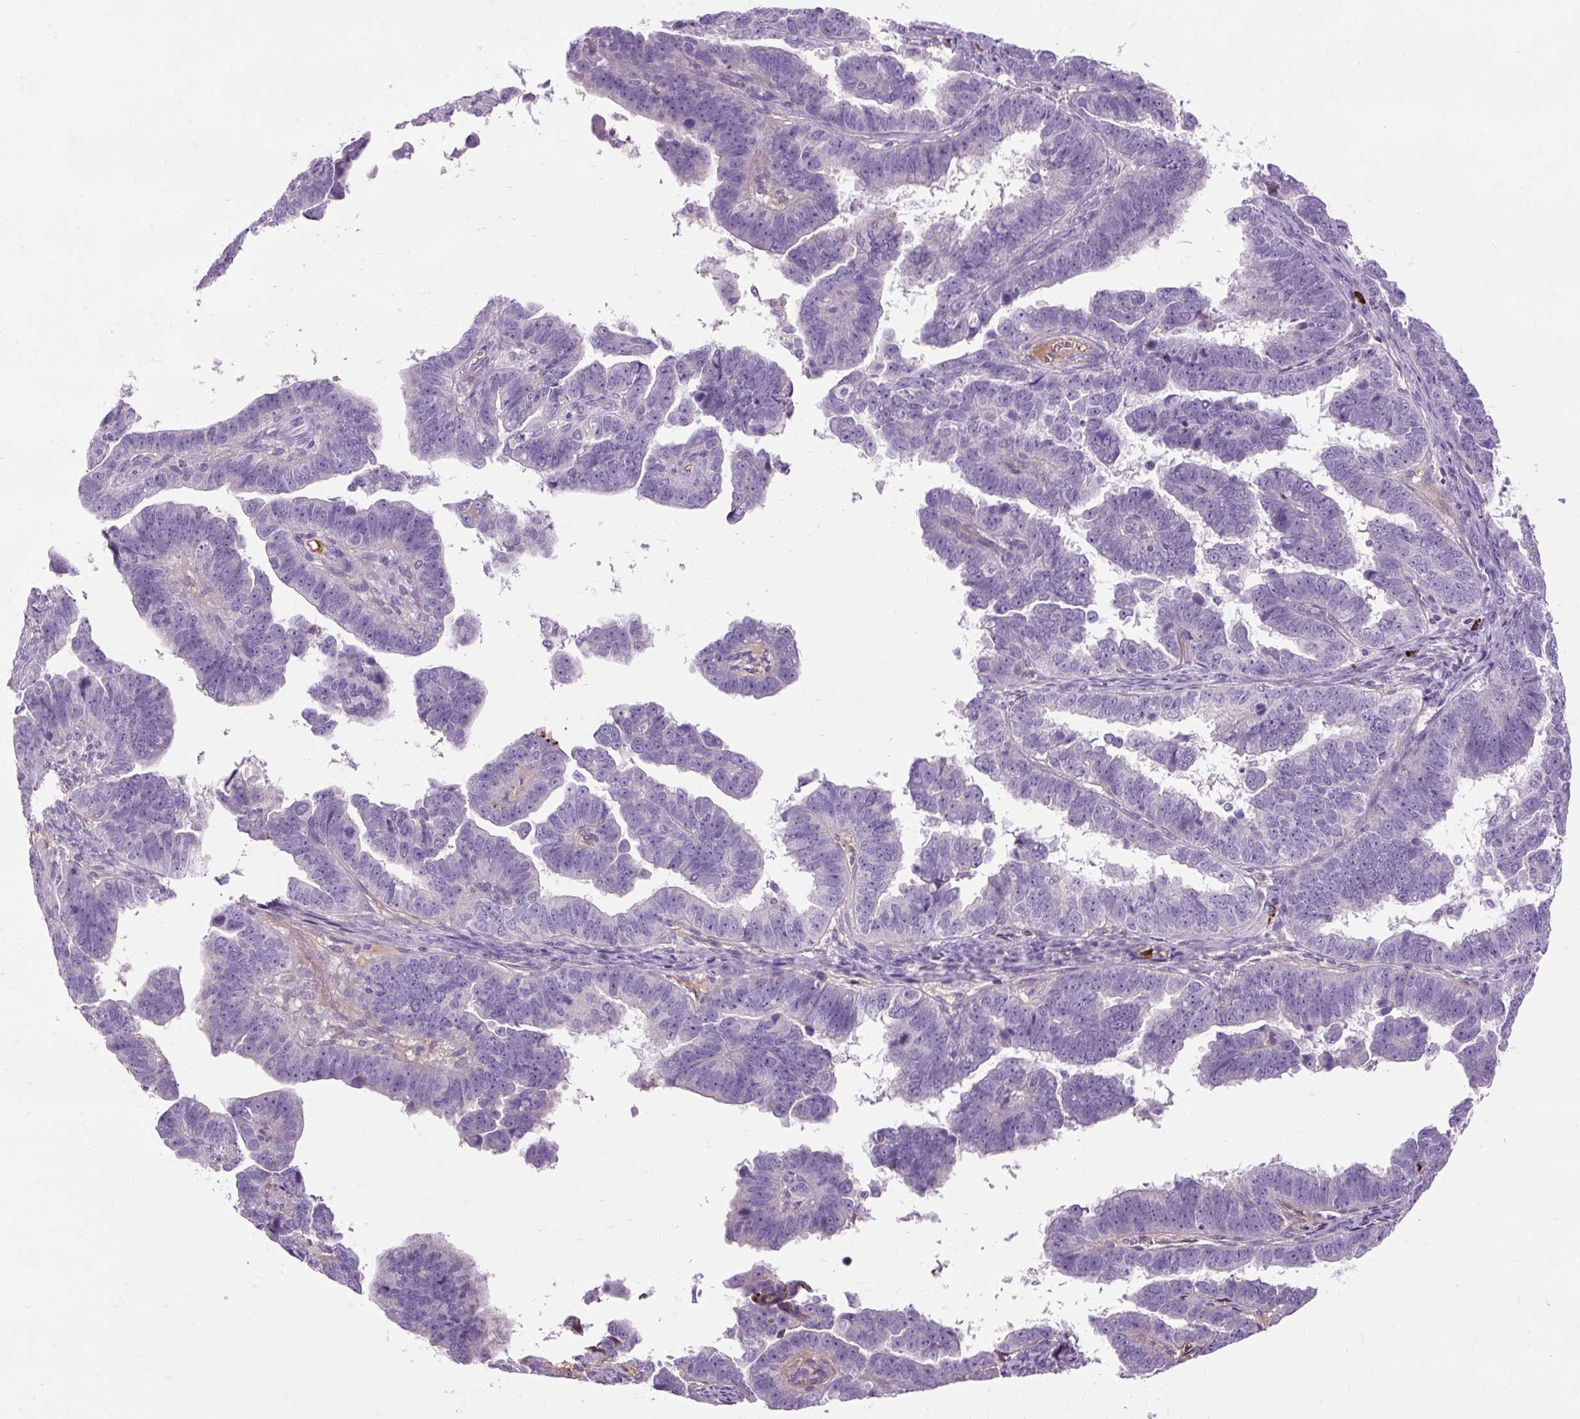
{"staining": {"intensity": "negative", "quantity": "none", "location": "none"}, "tissue": "endometrial cancer", "cell_type": "Tumor cells", "image_type": "cancer", "snomed": [{"axis": "morphology", "description": "Adenocarcinoma, NOS"}, {"axis": "topography", "description": "Endometrium"}], "caption": "IHC image of endometrial adenocarcinoma stained for a protein (brown), which displays no expression in tumor cells.", "gene": "ARRDC2", "patient": {"sex": "female", "age": 75}}